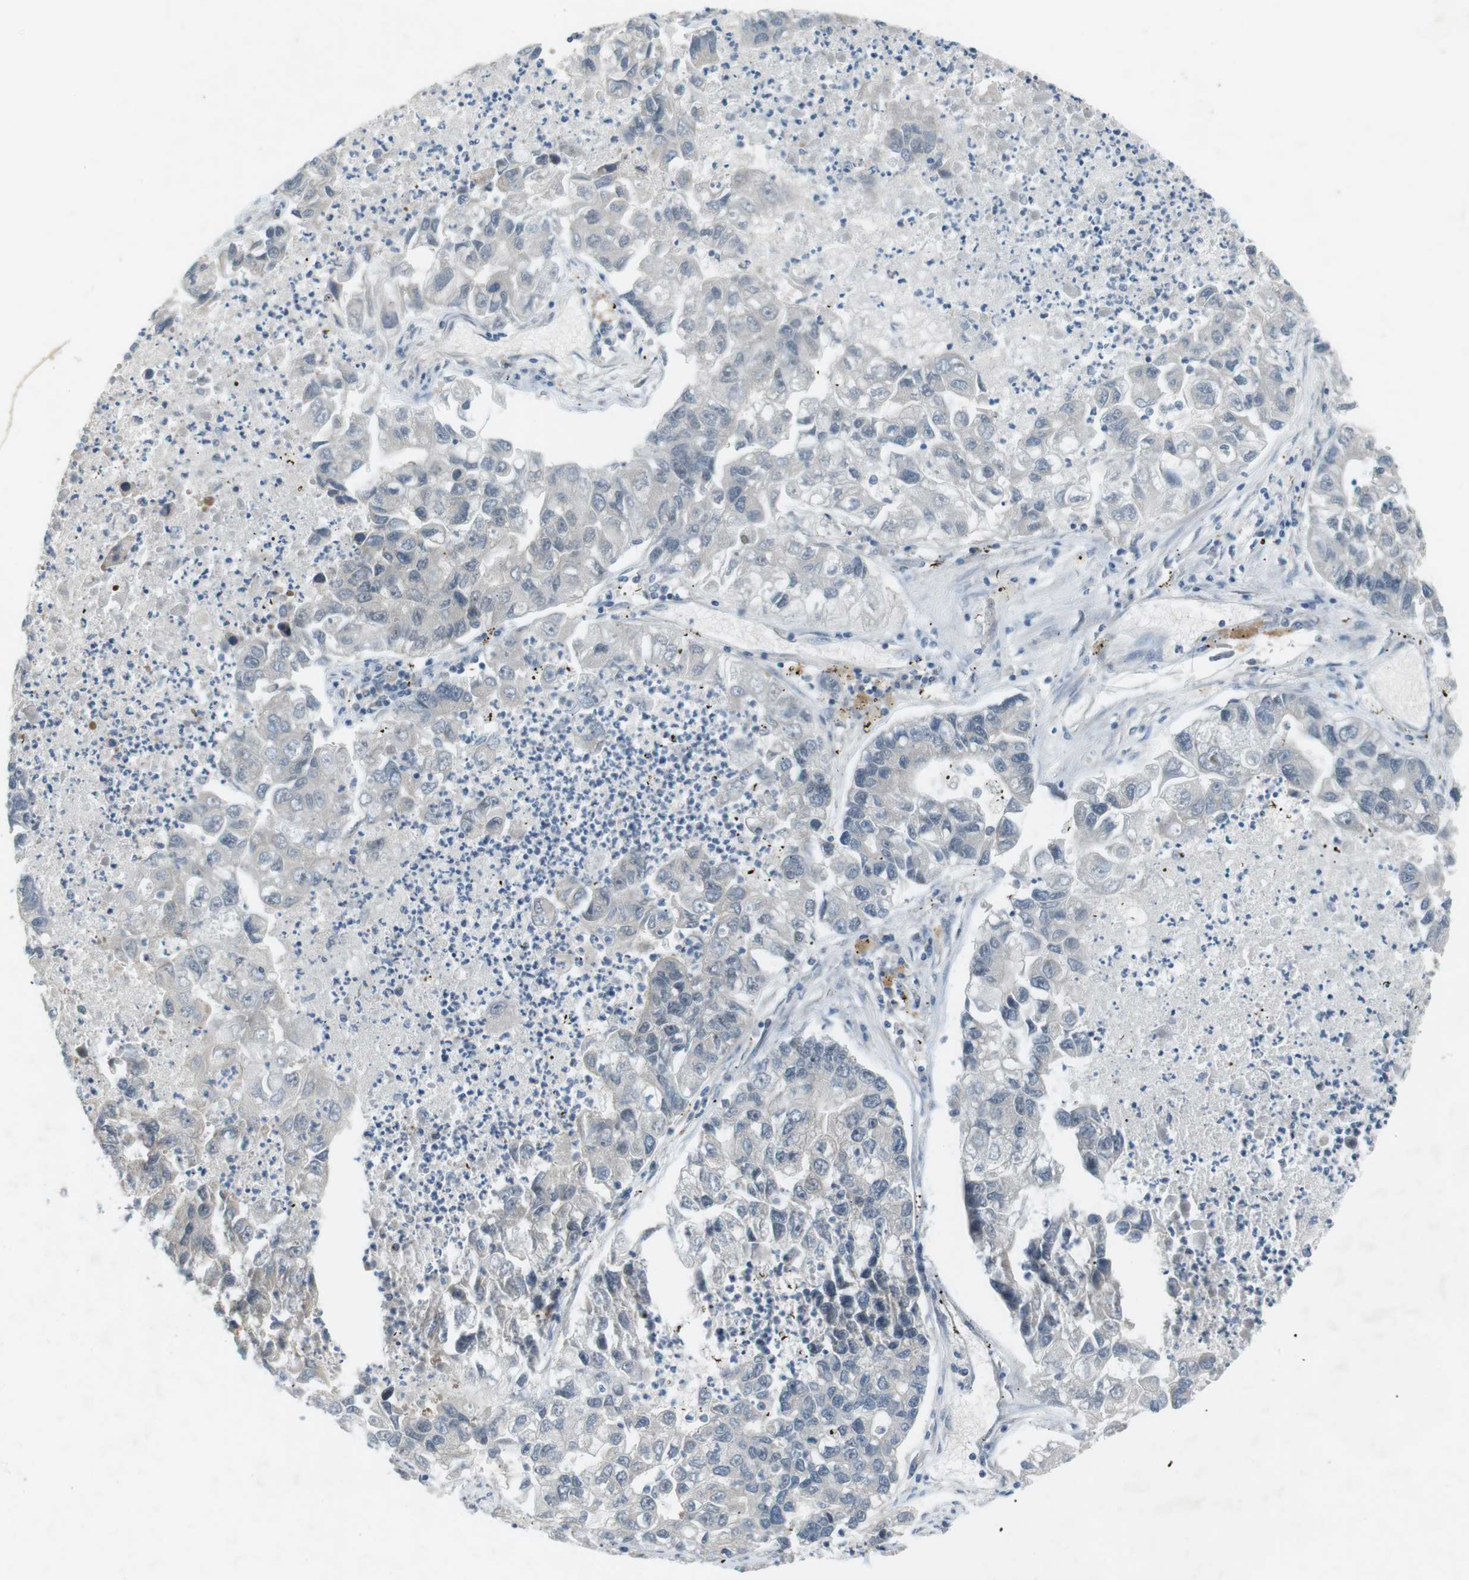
{"staining": {"intensity": "negative", "quantity": "none", "location": "none"}, "tissue": "lung cancer", "cell_type": "Tumor cells", "image_type": "cancer", "snomed": [{"axis": "morphology", "description": "Adenocarcinoma, NOS"}, {"axis": "topography", "description": "Lung"}], "caption": "The immunohistochemistry photomicrograph has no significant expression in tumor cells of adenocarcinoma (lung) tissue.", "gene": "RTN3", "patient": {"sex": "female", "age": 51}}